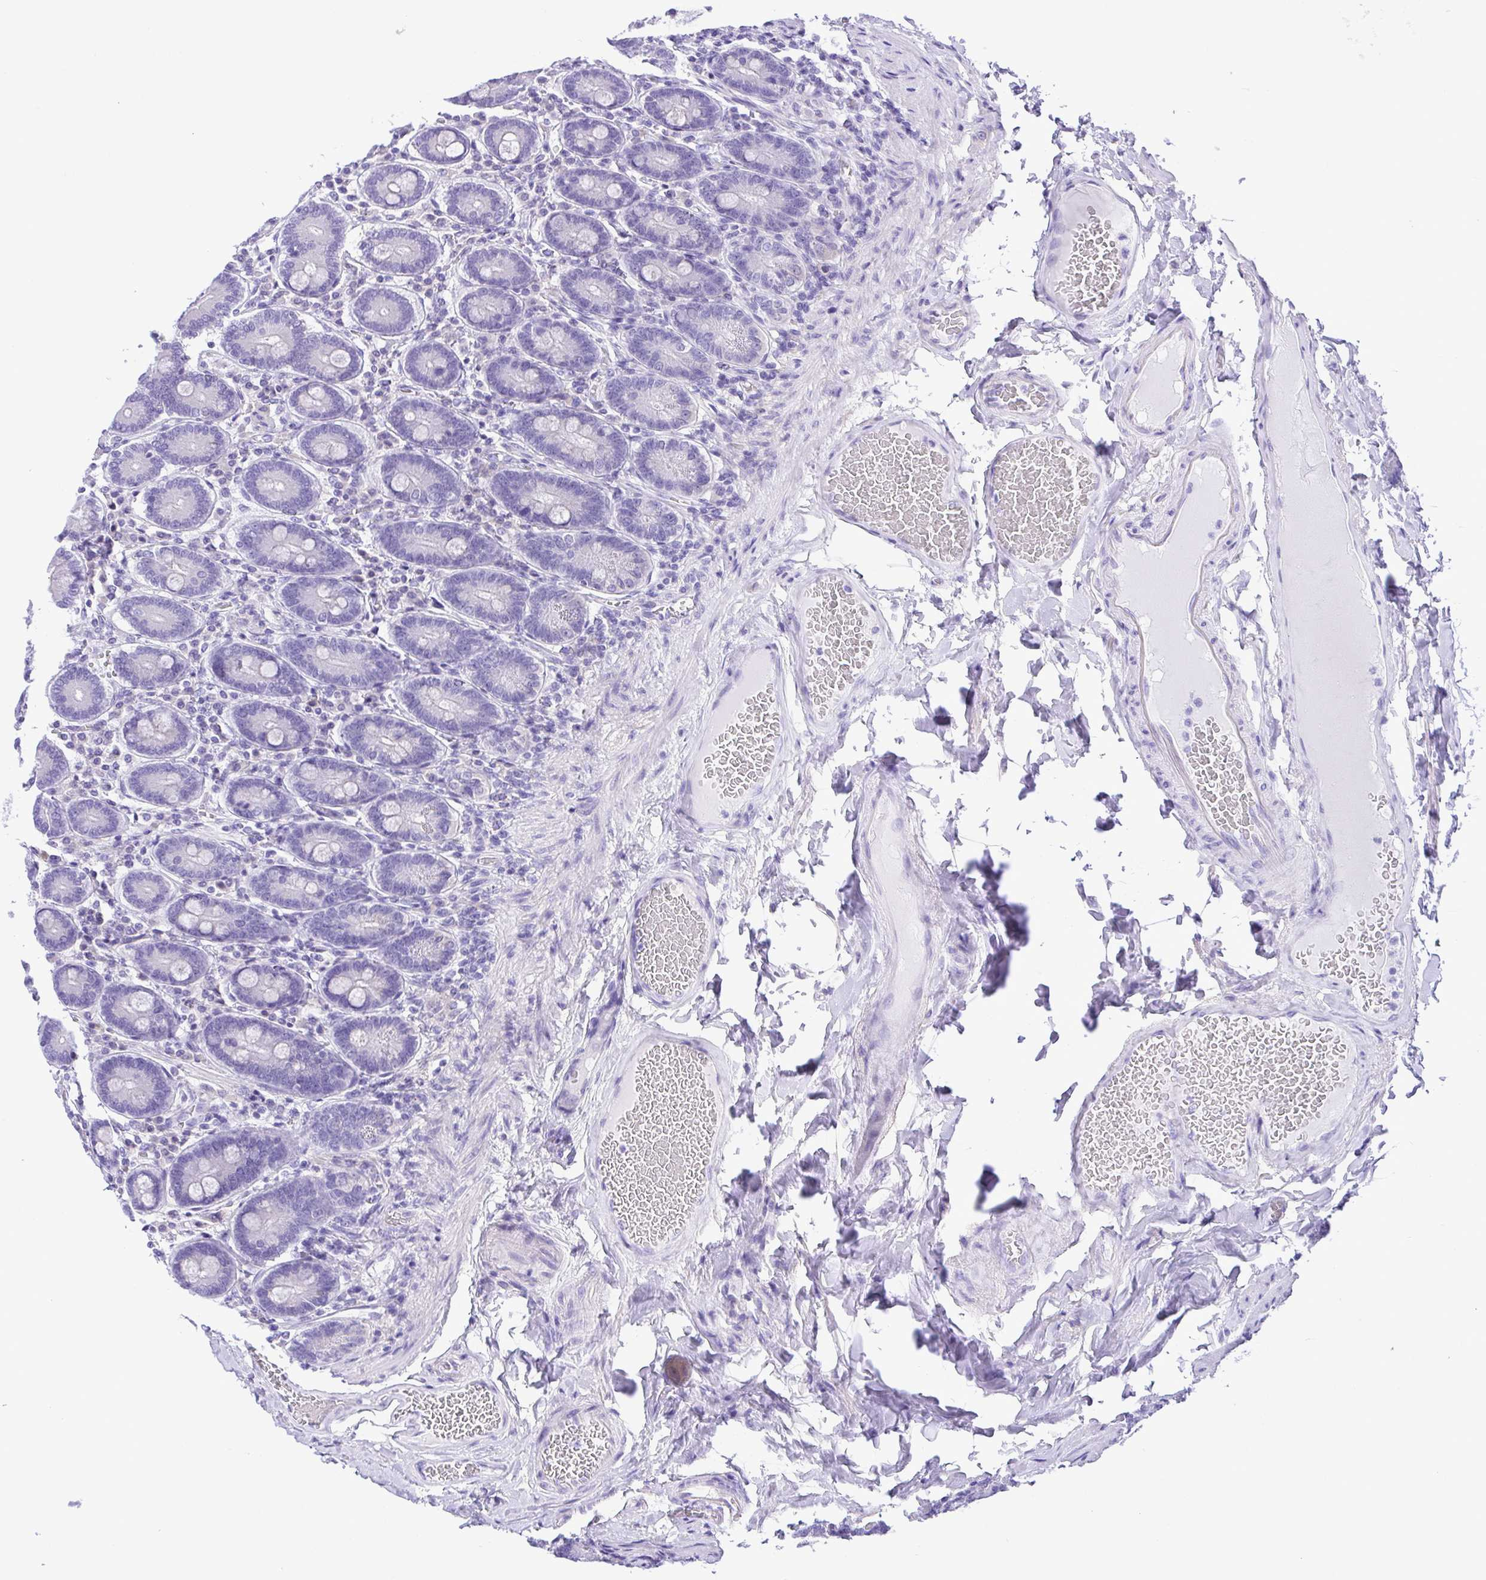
{"staining": {"intensity": "negative", "quantity": "none", "location": "none"}, "tissue": "duodenum", "cell_type": "Glandular cells", "image_type": "normal", "snomed": [{"axis": "morphology", "description": "Normal tissue, NOS"}, {"axis": "topography", "description": "Duodenum"}], "caption": "The photomicrograph displays no significant positivity in glandular cells of duodenum.", "gene": "PAK3", "patient": {"sex": "female", "age": 62}}